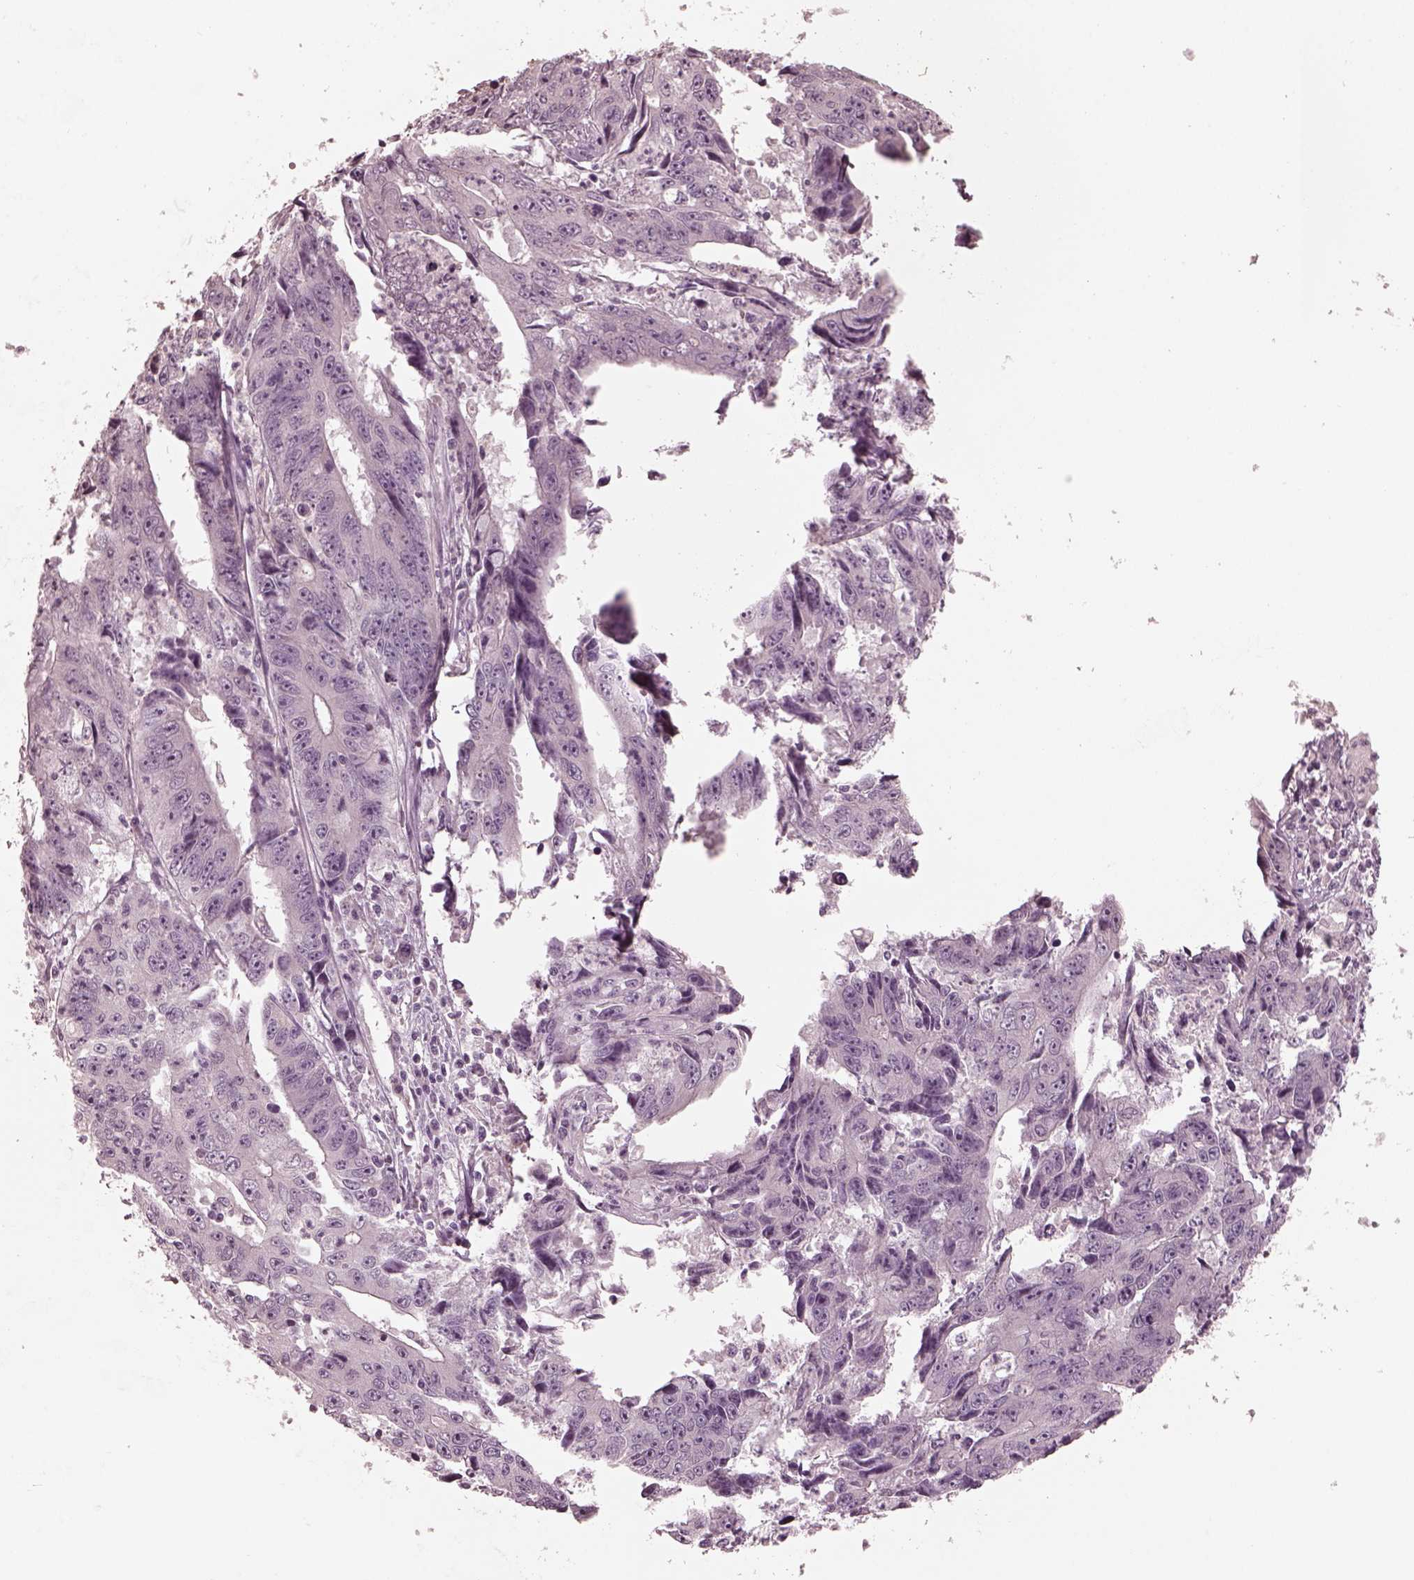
{"staining": {"intensity": "negative", "quantity": "none", "location": "none"}, "tissue": "liver cancer", "cell_type": "Tumor cells", "image_type": "cancer", "snomed": [{"axis": "morphology", "description": "Cholangiocarcinoma"}, {"axis": "topography", "description": "Liver"}], "caption": "Tumor cells show no significant expression in liver cholangiocarcinoma.", "gene": "RCVRN", "patient": {"sex": "male", "age": 65}}